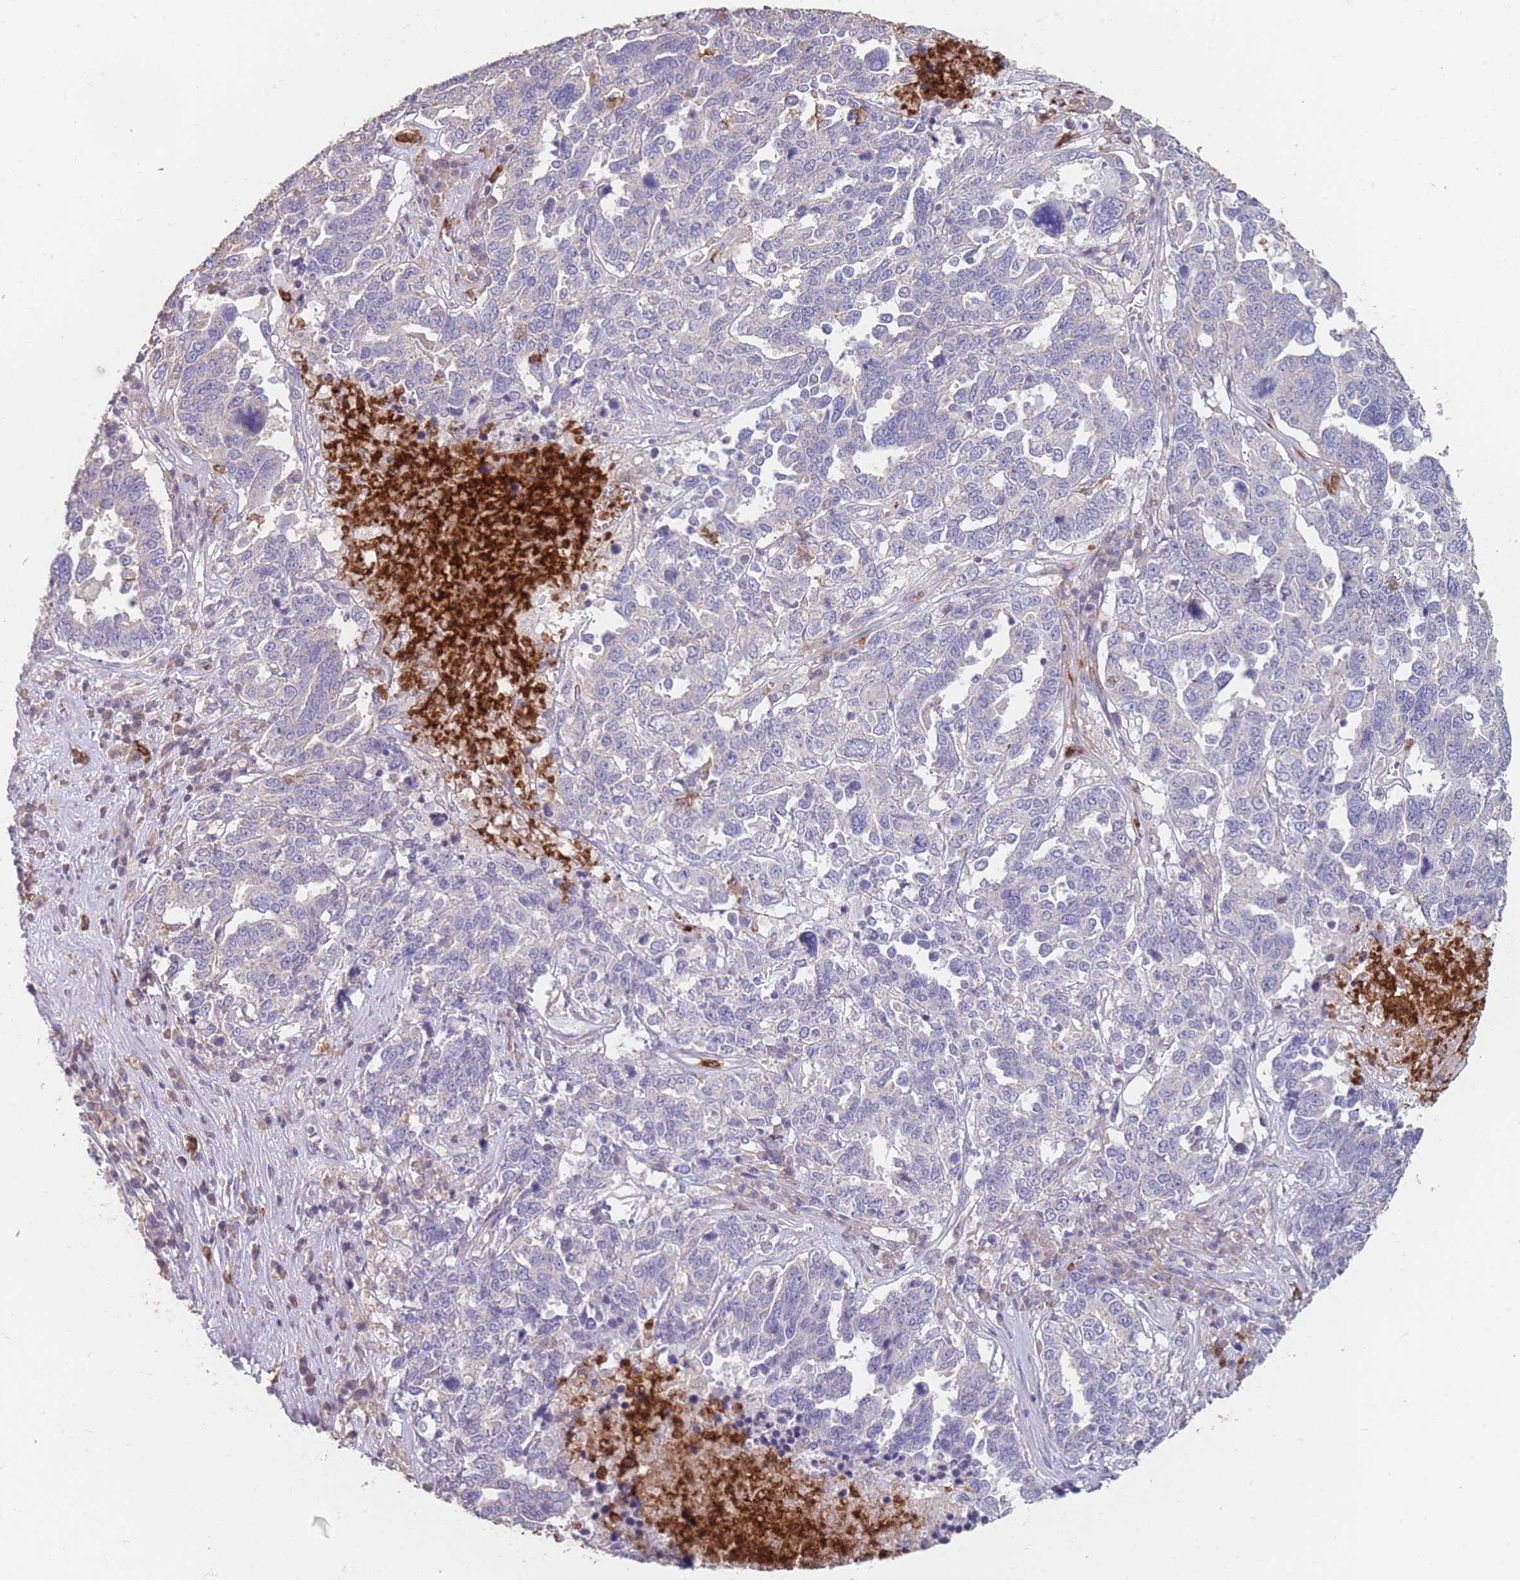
{"staining": {"intensity": "negative", "quantity": "none", "location": "none"}, "tissue": "ovarian cancer", "cell_type": "Tumor cells", "image_type": "cancer", "snomed": [{"axis": "morphology", "description": "Carcinoma, endometroid"}, {"axis": "topography", "description": "Ovary"}], "caption": "A high-resolution image shows immunohistochemistry staining of ovarian cancer, which exhibits no significant expression in tumor cells.", "gene": "CLEC12A", "patient": {"sex": "female", "age": 62}}